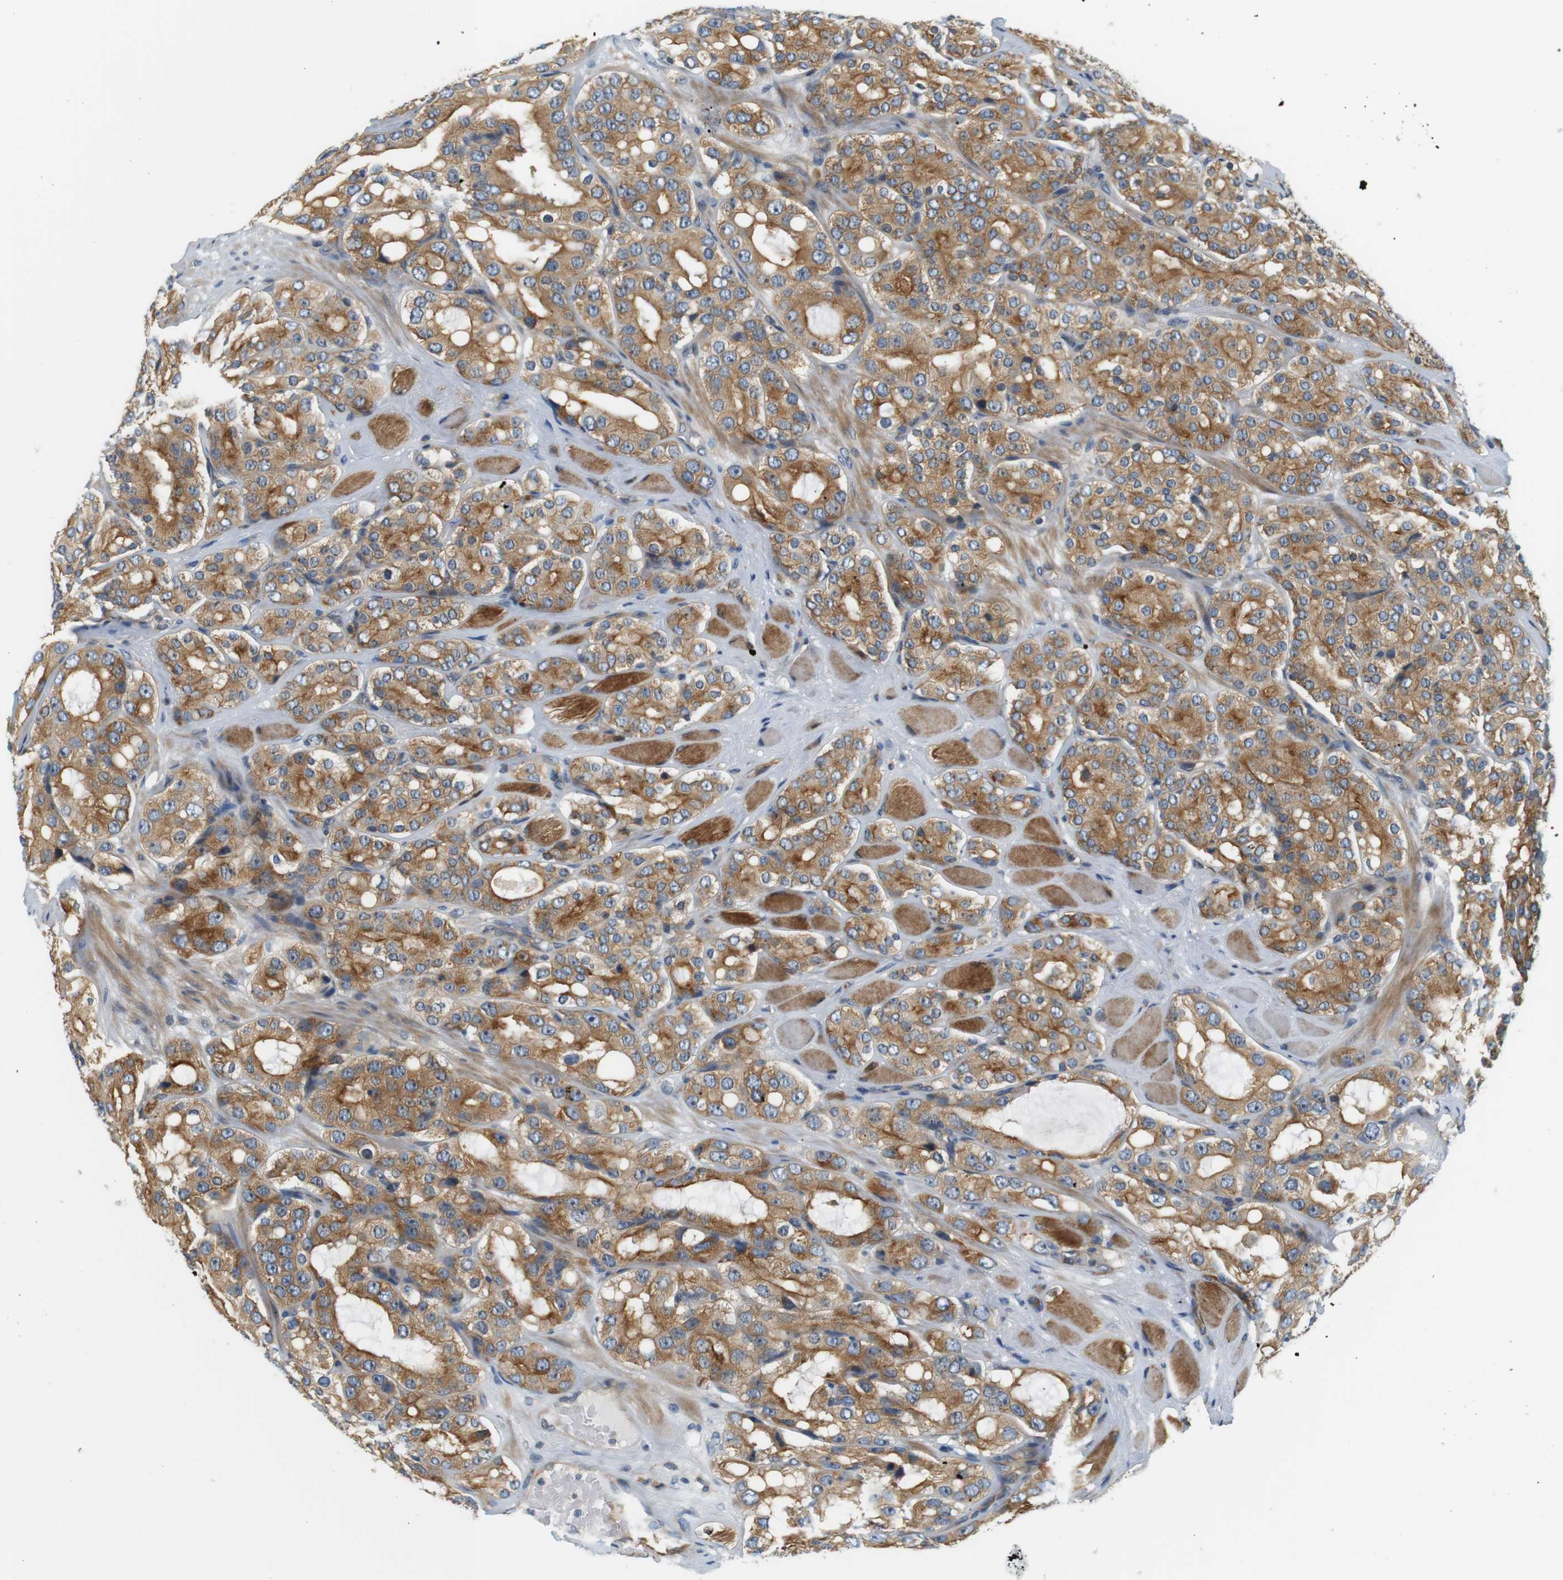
{"staining": {"intensity": "moderate", "quantity": "25%-75%", "location": "cytoplasmic/membranous"}, "tissue": "prostate cancer", "cell_type": "Tumor cells", "image_type": "cancer", "snomed": [{"axis": "morphology", "description": "Adenocarcinoma, High grade"}, {"axis": "topography", "description": "Prostate"}], "caption": "Immunohistochemical staining of human prostate adenocarcinoma (high-grade) displays medium levels of moderate cytoplasmic/membranous staining in about 25%-75% of tumor cells.", "gene": "SH3GLB1", "patient": {"sex": "male", "age": 65}}